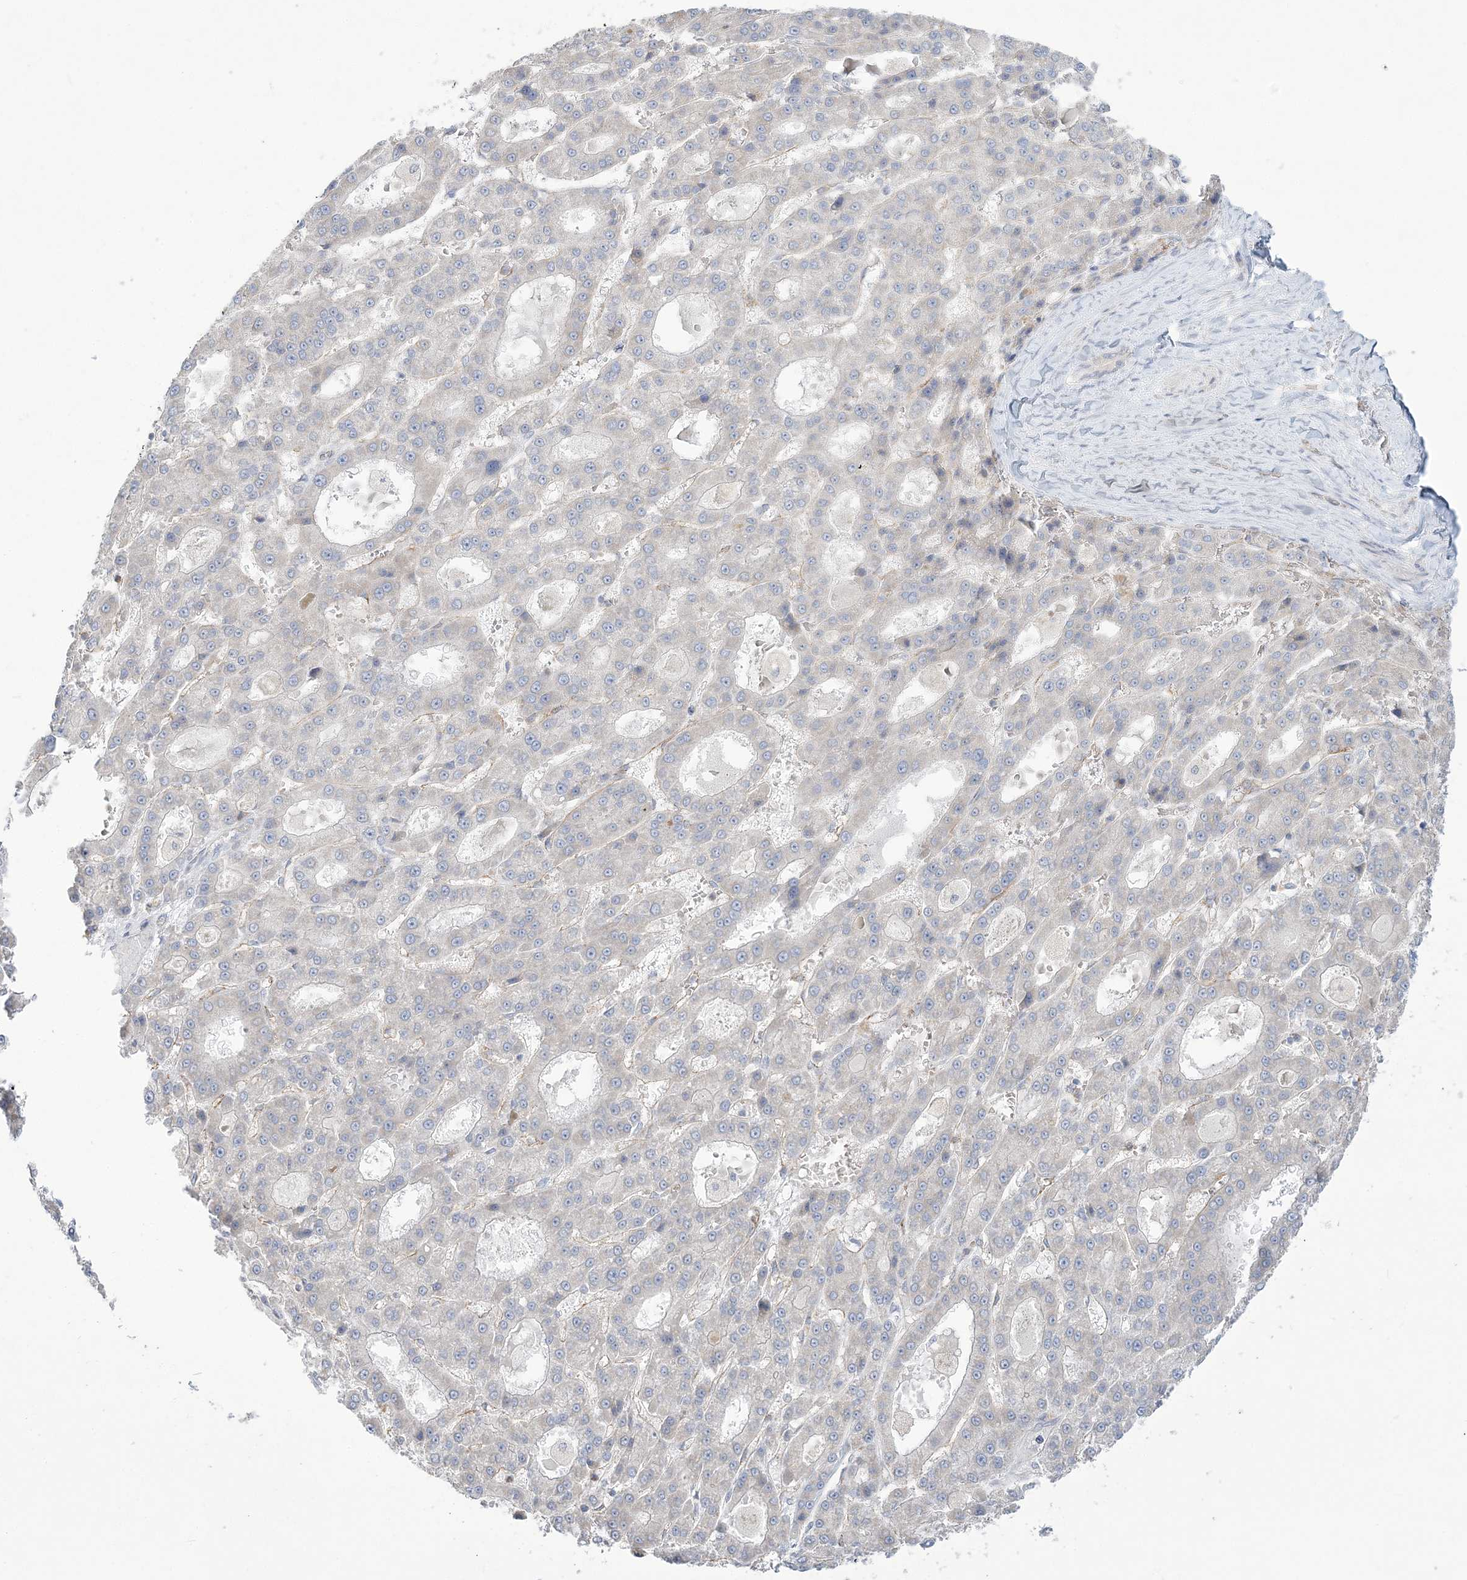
{"staining": {"intensity": "negative", "quantity": "none", "location": "none"}, "tissue": "liver cancer", "cell_type": "Tumor cells", "image_type": "cancer", "snomed": [{"axis": "morphology", "description": "Carcinoma, Hepatocellular, NOS"}, {"axis": "topography", "description": "Liver"}], "caption": "This is an immunohistochemistry micrograph of liver hepatocellular carcinoma. There is no positivity in tumor cells.", "gene": "FARSB", "patient": {"sex": "male", "age": 70}}